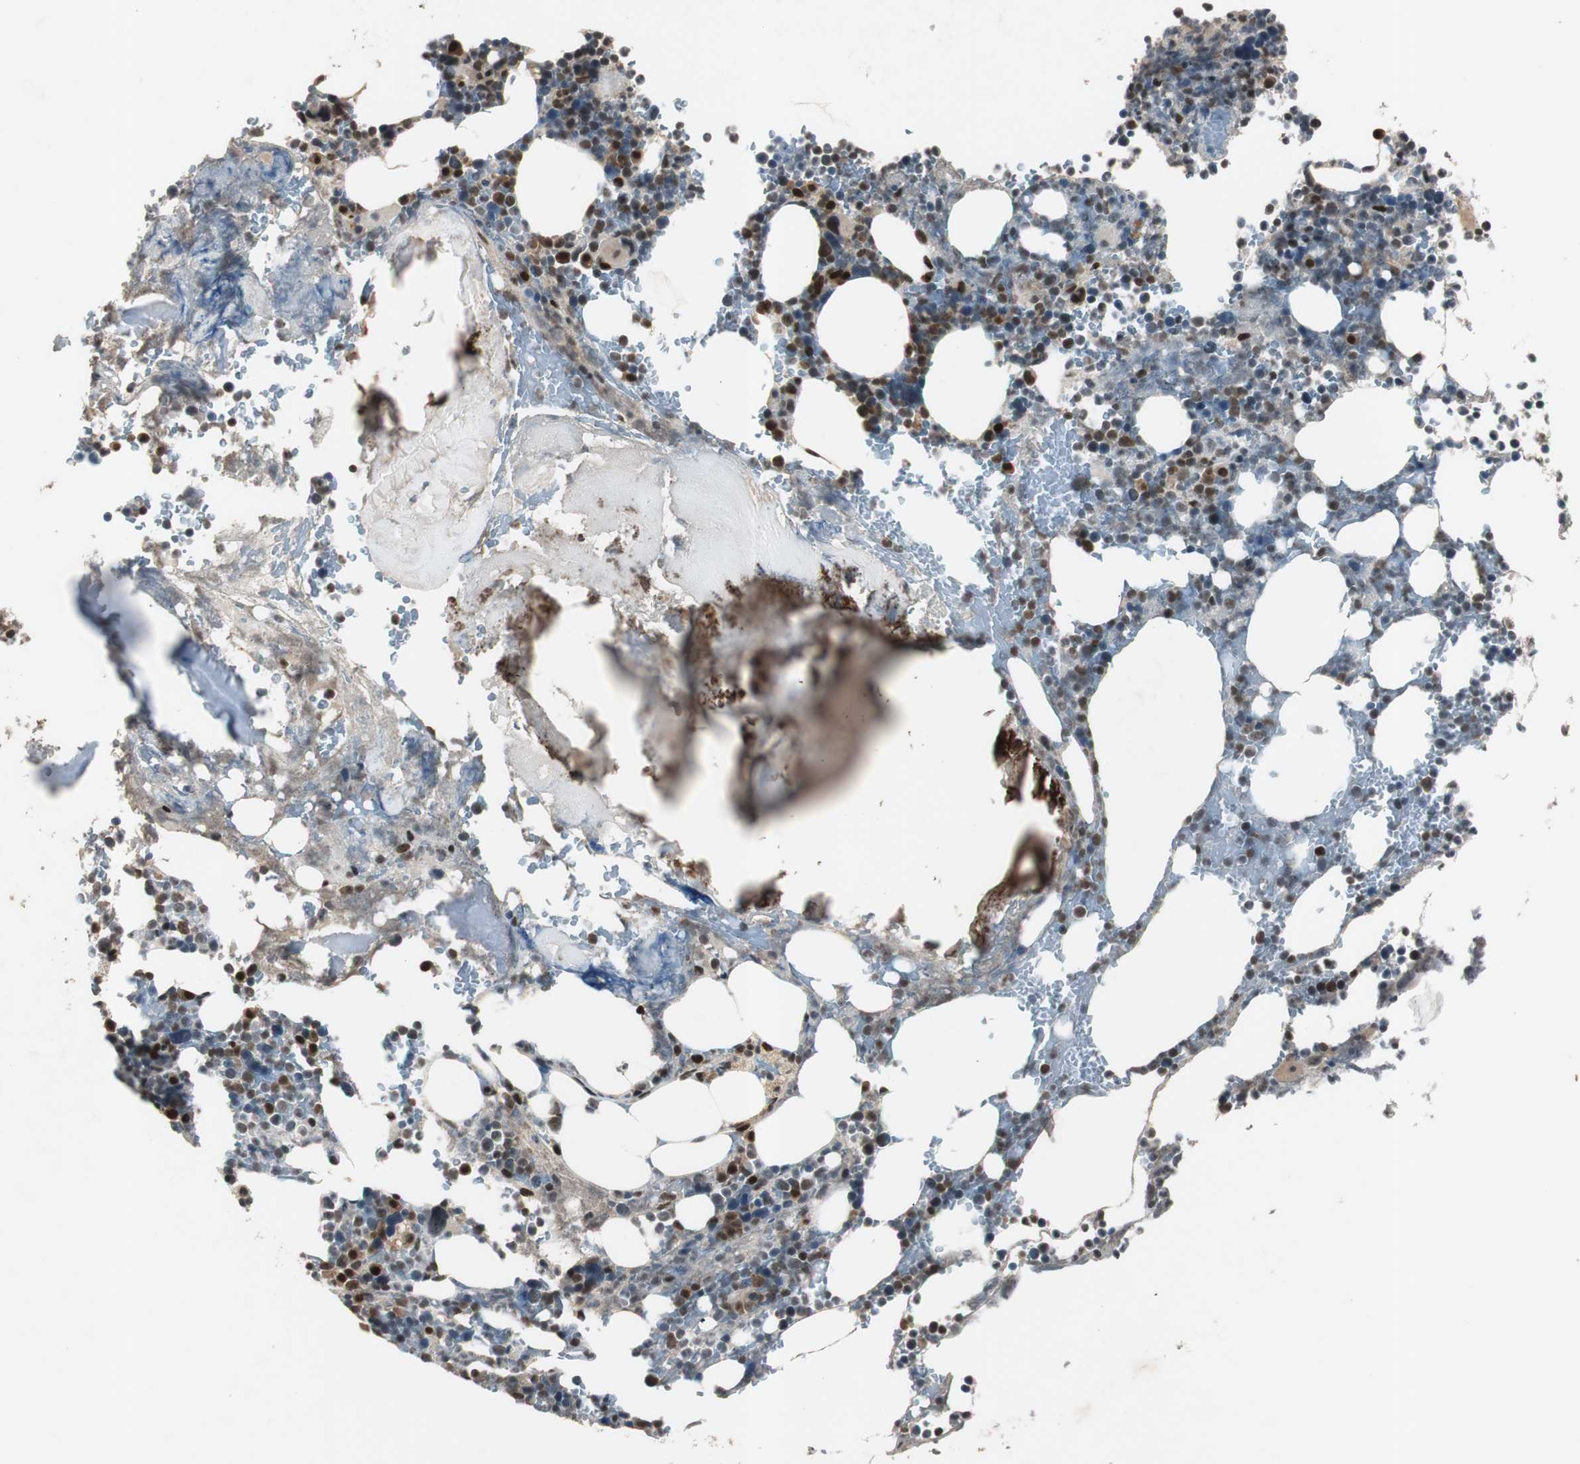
{"staining": {"intensity": "strong", "quantity": "25%-75%", "location": "cytoplasmic/membranous,nuclear"}, "tissue": "bone marrow", "cell_type": "Hematopoietic cells", "image_type": "normal", "snomed": [{"axis": "morphology", "description": "Normal tissue, NOS"}, {"axis": "topography", "description": "Bone marrow"}], "caption": "Protein staining by IHC displays strong cytoplasmic/membranous,nuclear staining in approximately 25%-75% of hematopoietic cells in normal bone marrow.", "gene": "BOLA1", "patient": {"sex": "female", "age": 66}}